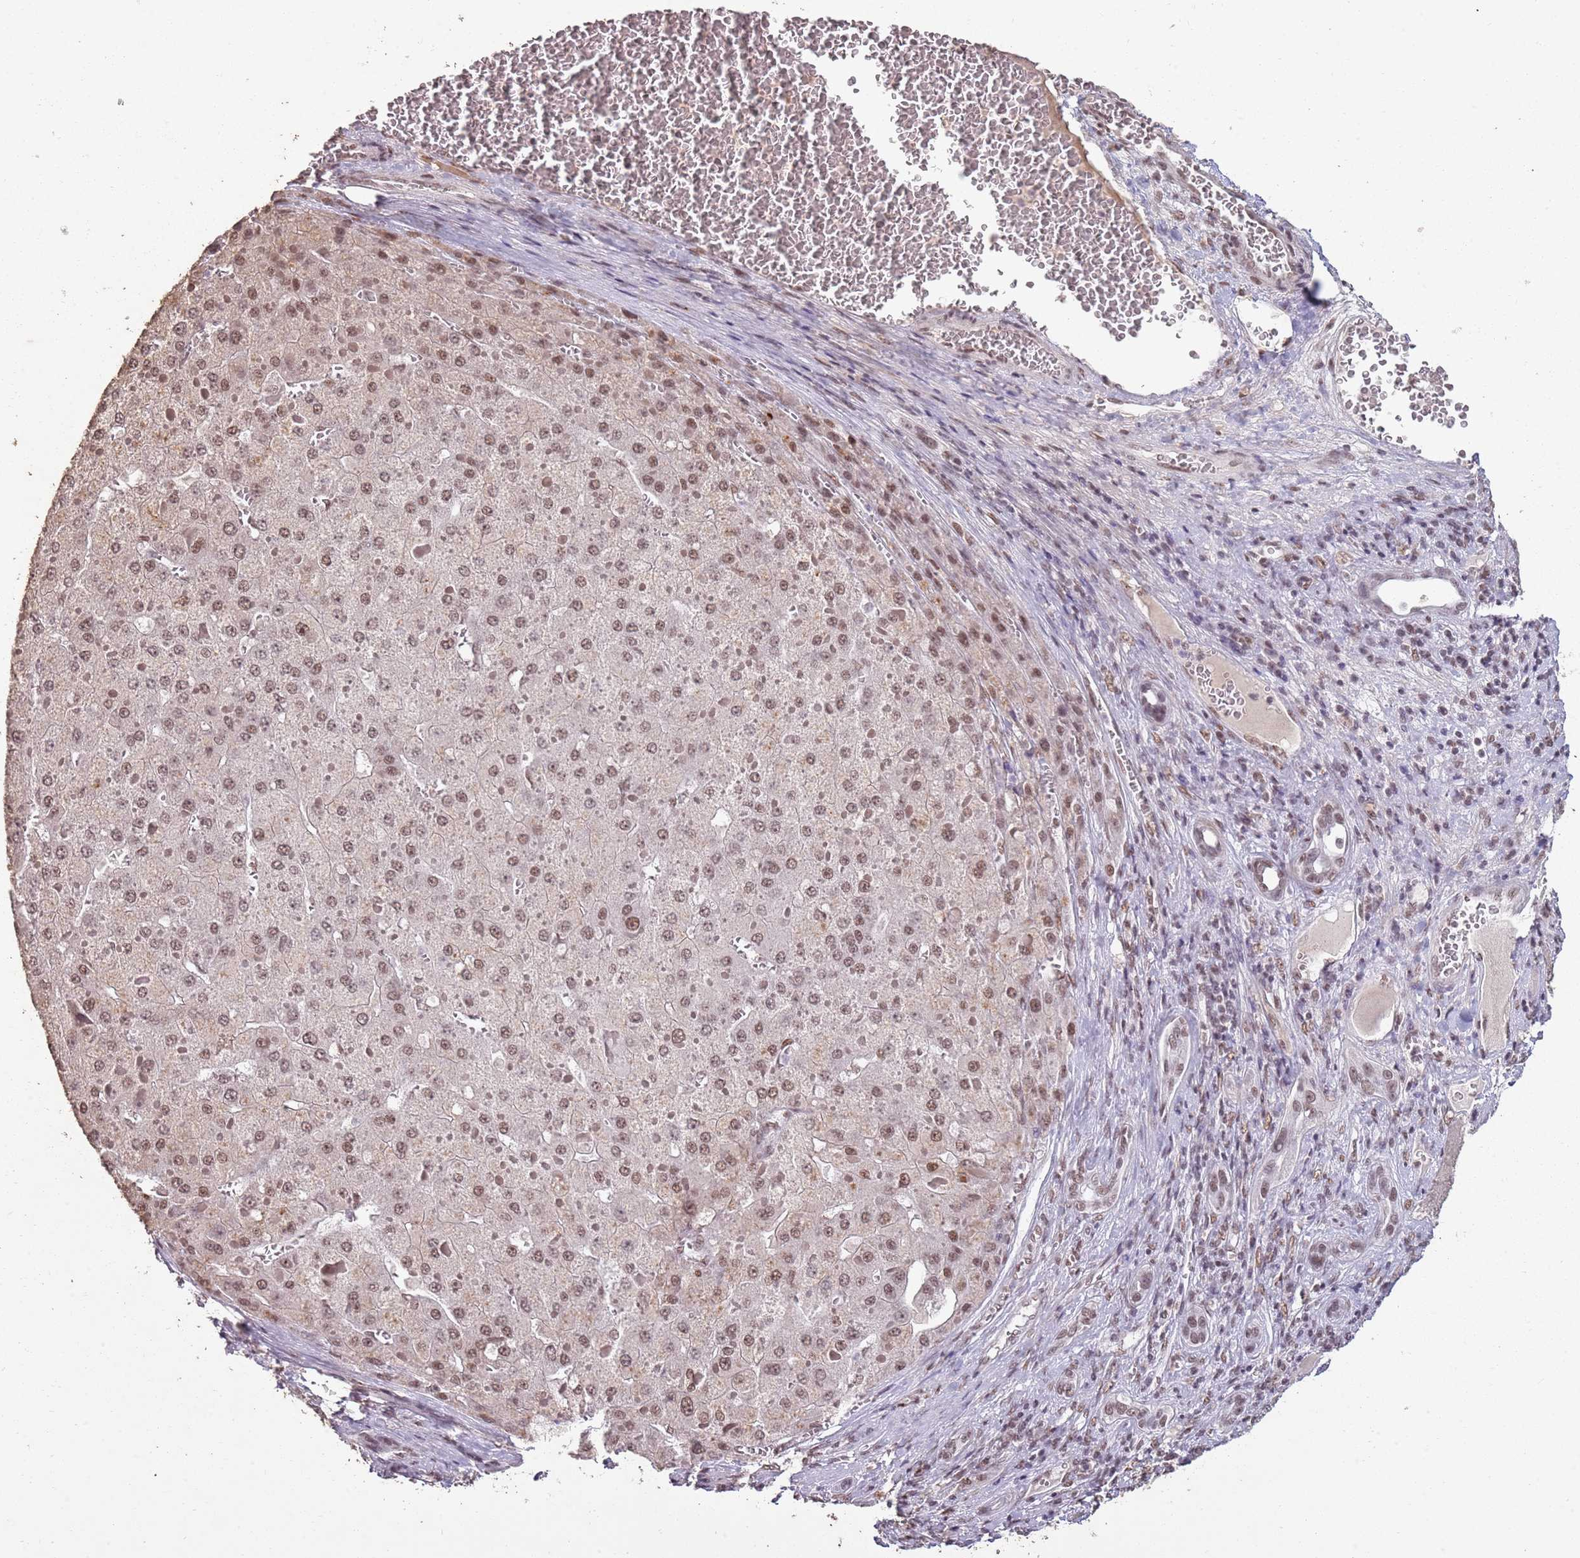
{"staining": {"intensity": "moderate", "quantity": ">75%", "location": "nuclear"}, "tissue": "liver cancer", "cell_type": "Tumor cells", "image_type": "cancer", "snomed": [{"axis": "morphology", "description": "Carcinoma, Hepatocellular, NOS"}, {"axis": "topography", "description": "Liver"}], "caption": "Immunohistochemical staining of liver hepatocellular carcinoma shows medium levels of moderate nuclear protein expression in about >75% of tumor cells.", "gene": "ARL14EP", "patient": {"sex": "female", "age": 73}}